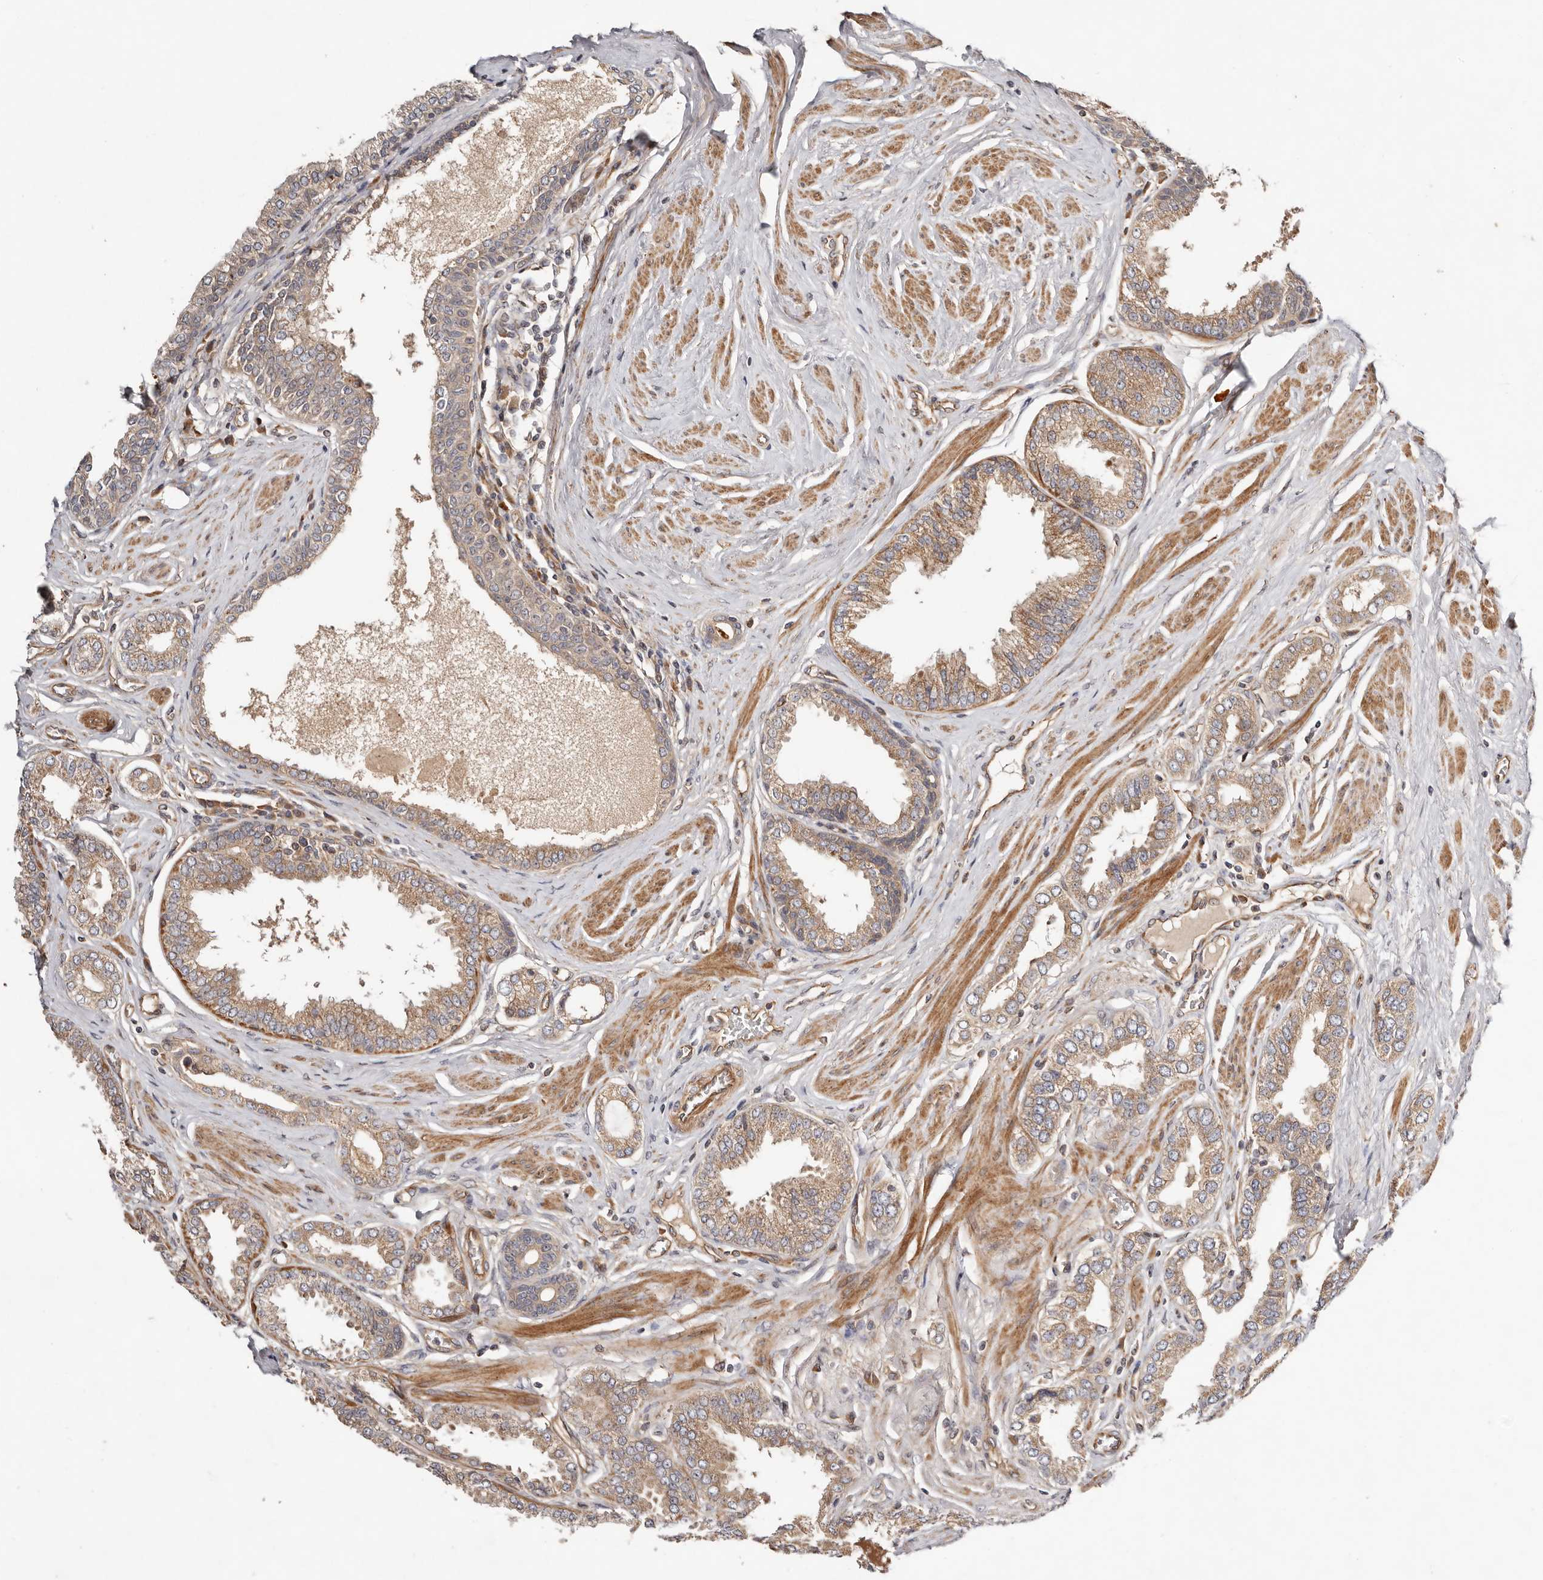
{"staining": {"intensity": "moderate", "quantity": "25%-75%", "location": "cytoplasmic/membranous"}, "tissue": "prostate cancer", "cell_type": "Tumor cells", "image_type": "cancer", "snomed": [{"axis": "morphology", "description": "Adenocarcinoma, Low grade"}, {"axis": "topography", "description": "Prostate"}], "caption": "The histopathology image shows staining of prostate low-grade adenocarcinoma, revealing moderate cytoplasmic/membranous protein staining (brown color) within tumor cells.", "gene": "MACF1", "patient": {"sex": "male", "age": 63}}